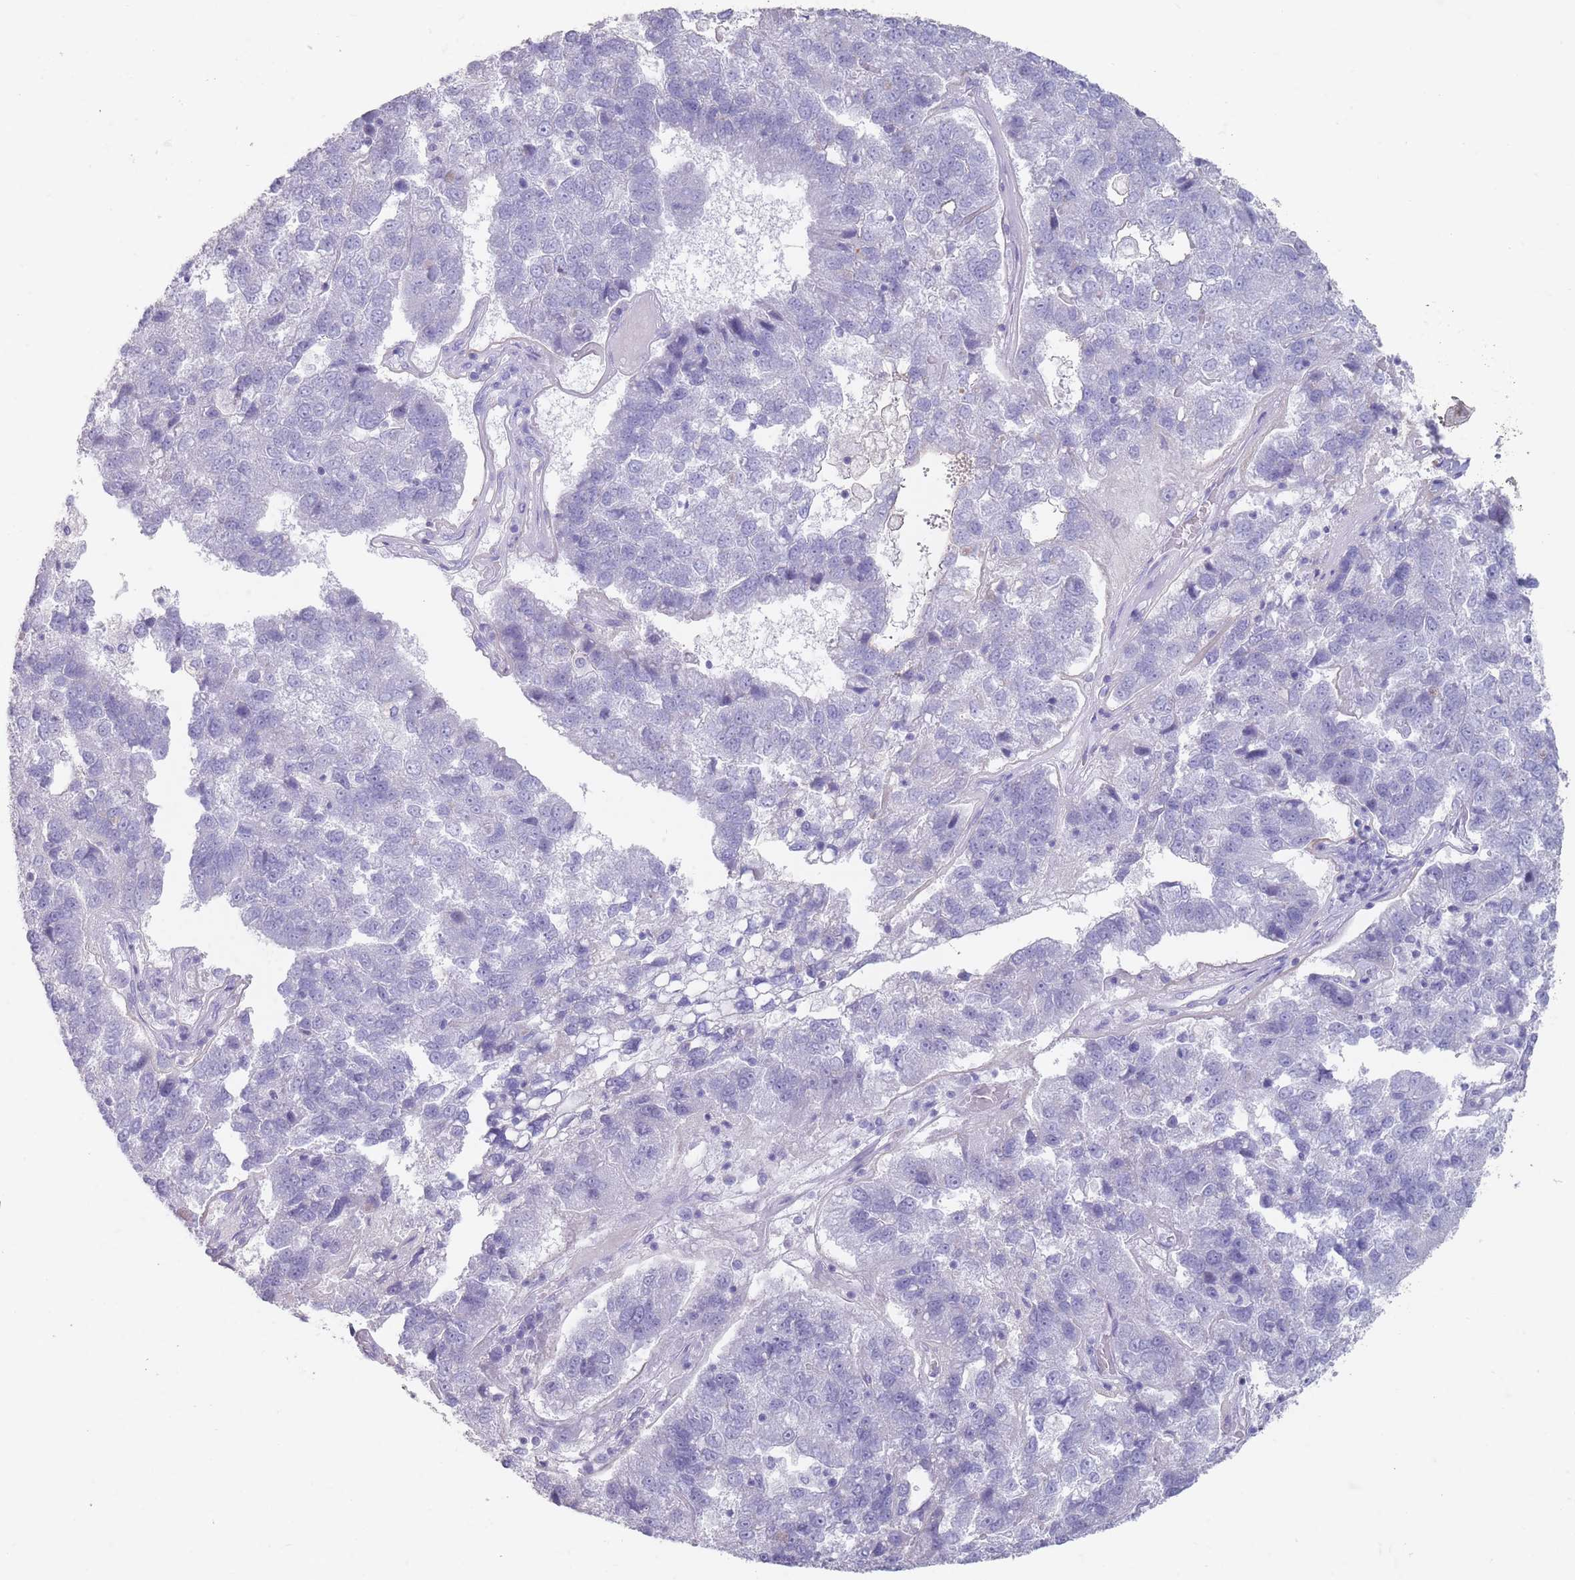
{"staining": {"intensity": "negative", "quantity": "none", "location": "none"}, "tissue": "pancreatic cancer", "cell_type": "Tumor cells", "image_type": "cancer", "snomed": [{"axis": "morphology", "description": "Adenocarcinoma, NOS"}, {"axis": "topography", "description": "Pancreas"}], "caption": "Pancreatic adenocarcinoma was stained to show a protein in brown. There is no significant positivity in tumor cells.", "gene": "RHBG", "patient": {"sex": "female", "age": 61}}